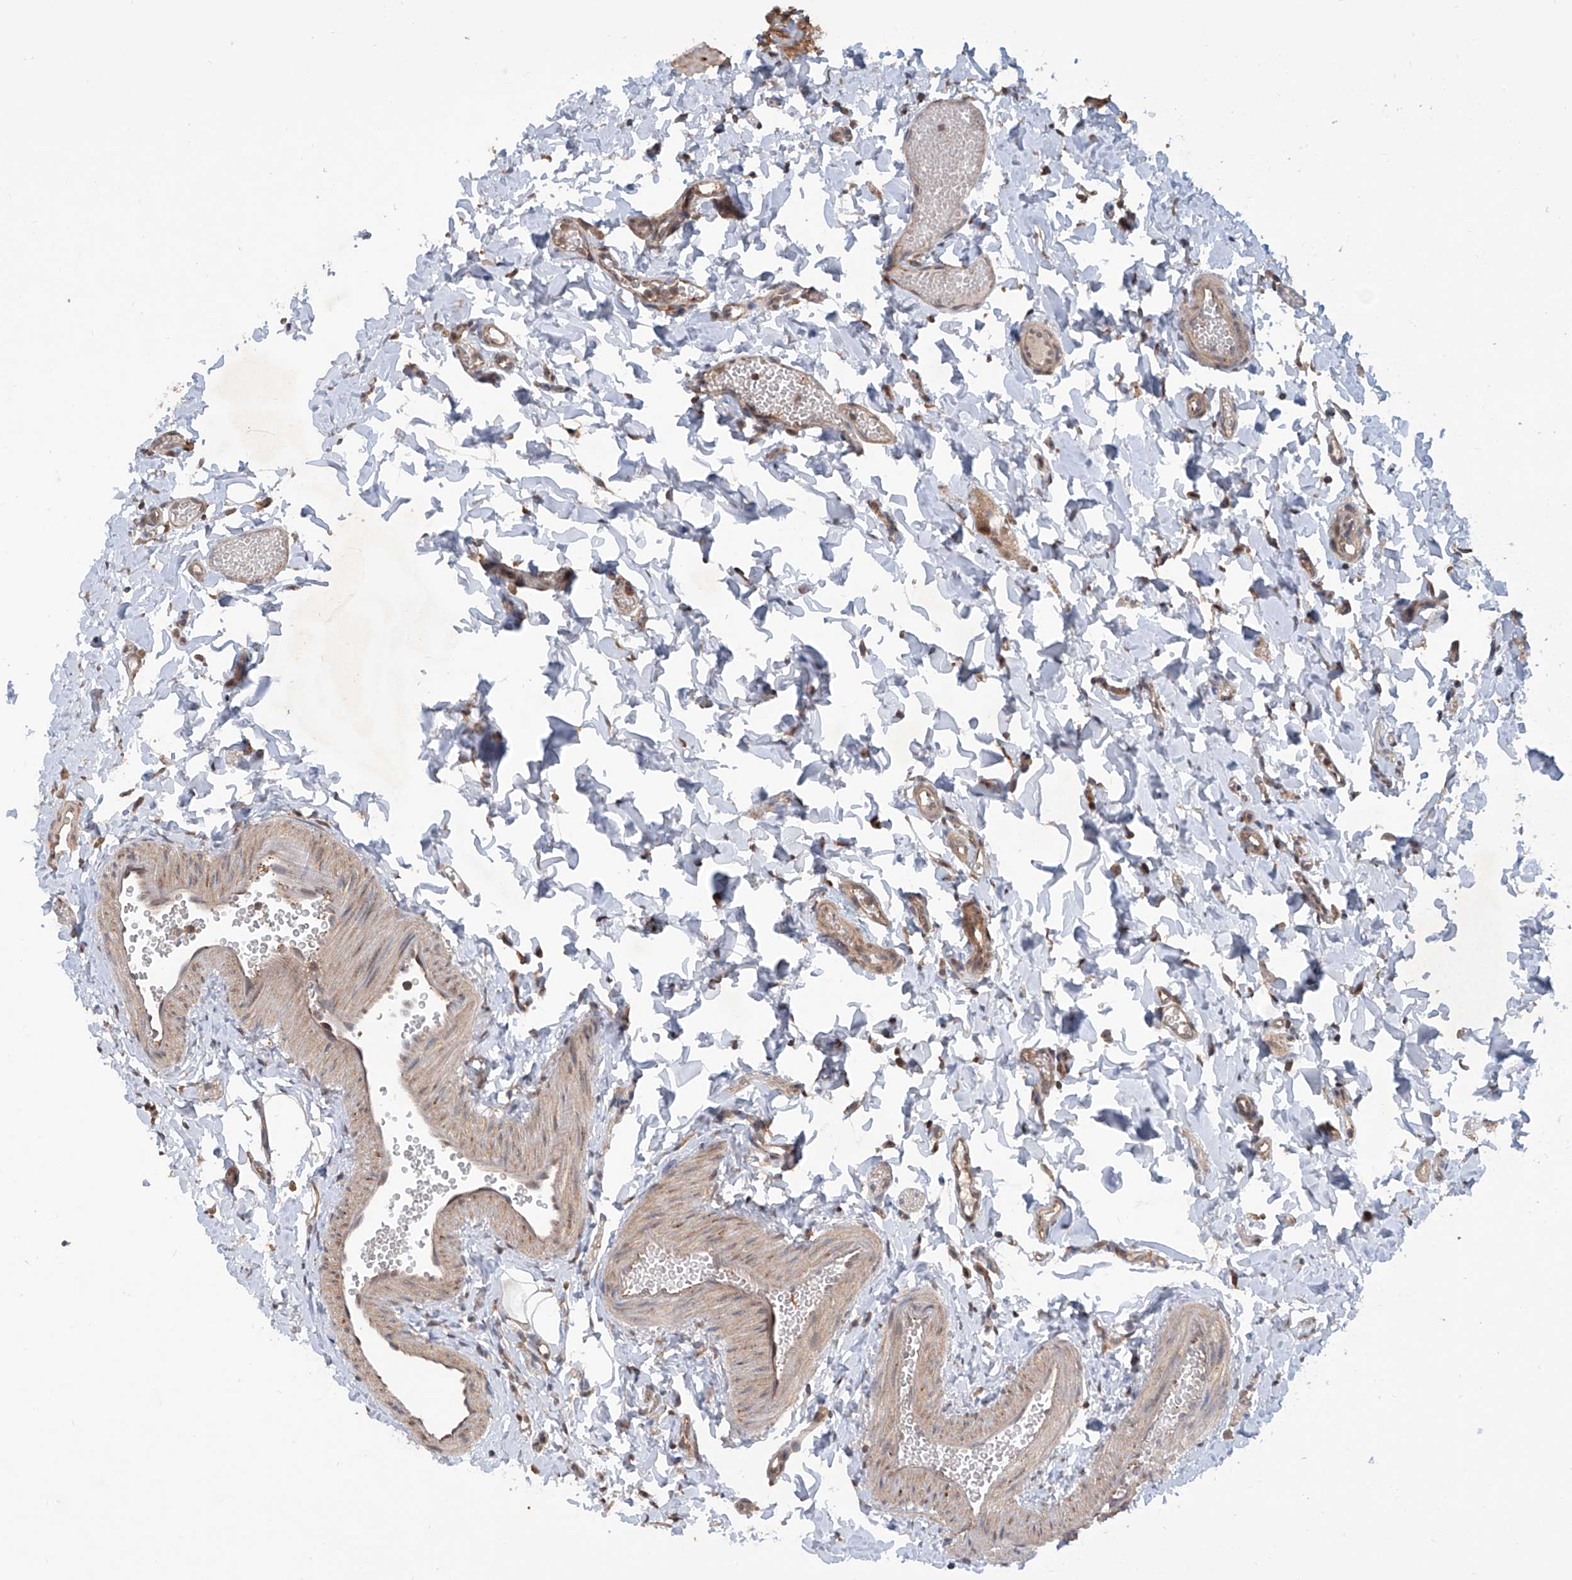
{"staining": {"intensity": "weak", "quantity": ">75%", "location": "cytoplasmic/membranous,nuclear"}, "tissue": "small intestine", "cell_type": "Glandular cells", "image_type": "normal", "snomed": [{"axis": "morphology", "description": "Normal tissue, NOS"}, {"axis": "topography", "description": "Small intestine"}], "caption": "Protein expression by IHC shows weak cytoplasmic/membranous,nuclear expression in approximately >75% of glandular cells in unremarkable small intestine. Using DAB (3,3'-diaminobenzidine) (brown) and hematoxylin (blue) stains, captured at high magnification using brightfield microscopy.", "gene": "HOXC8", "patient": {"sex": "male", "age": 7}}